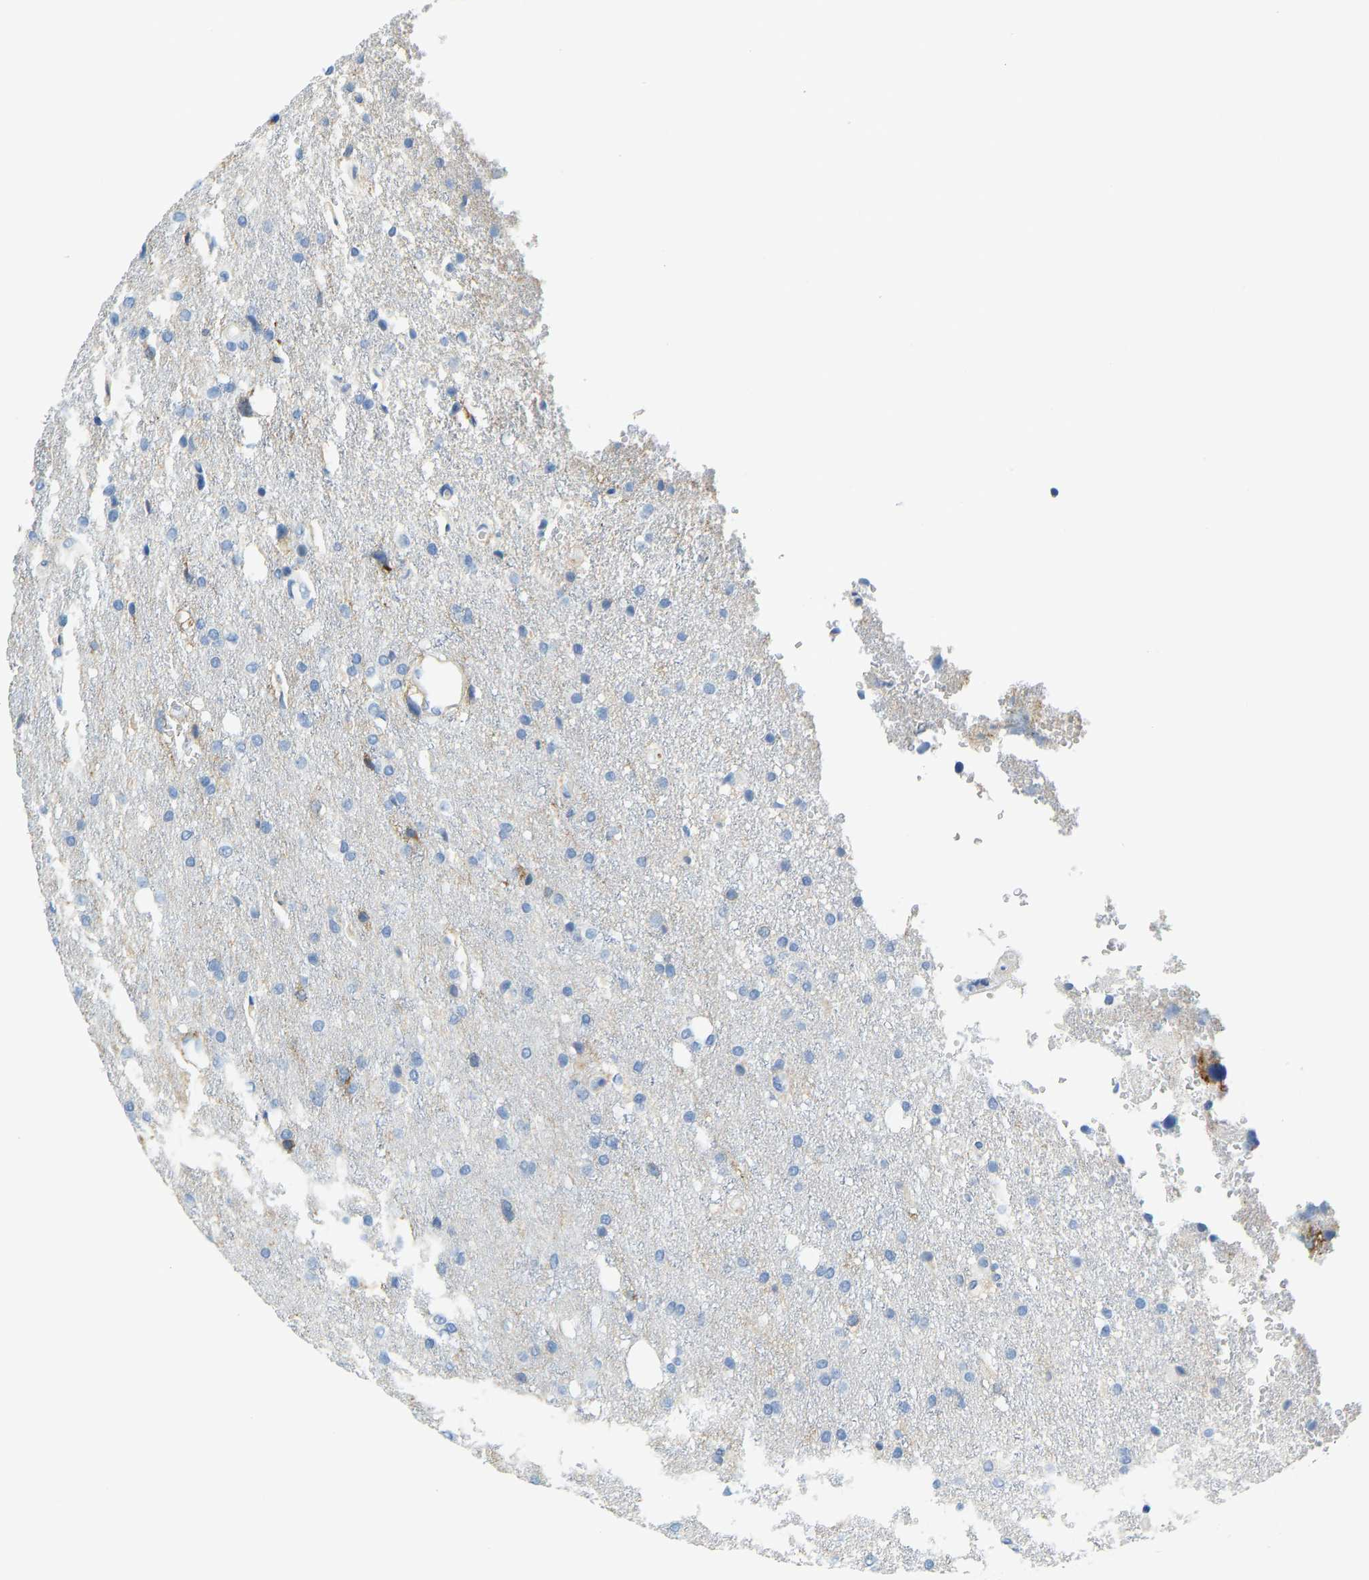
{"staining": {"intensity": "moderate", "quantity": "<25%", "location": "cytoplasmic/membranous"}, "tissue": "glioma", "cell_type": "Tumor cells", "image_type": "cancer", "snomed": [{"axis": "morphology", "description": "Glioma, malignant, High grade"}, {"axis": "topography", "description": "Brain"}], "caption": "Brown immunohistochemical staining in malignant glioma (high-grade) exhibits moderate cytoplasmic/membranous positivity in about <25% of tumor cells.", "gene": "SERPINB3", "patient": {"sex": "female", "age": 58}}